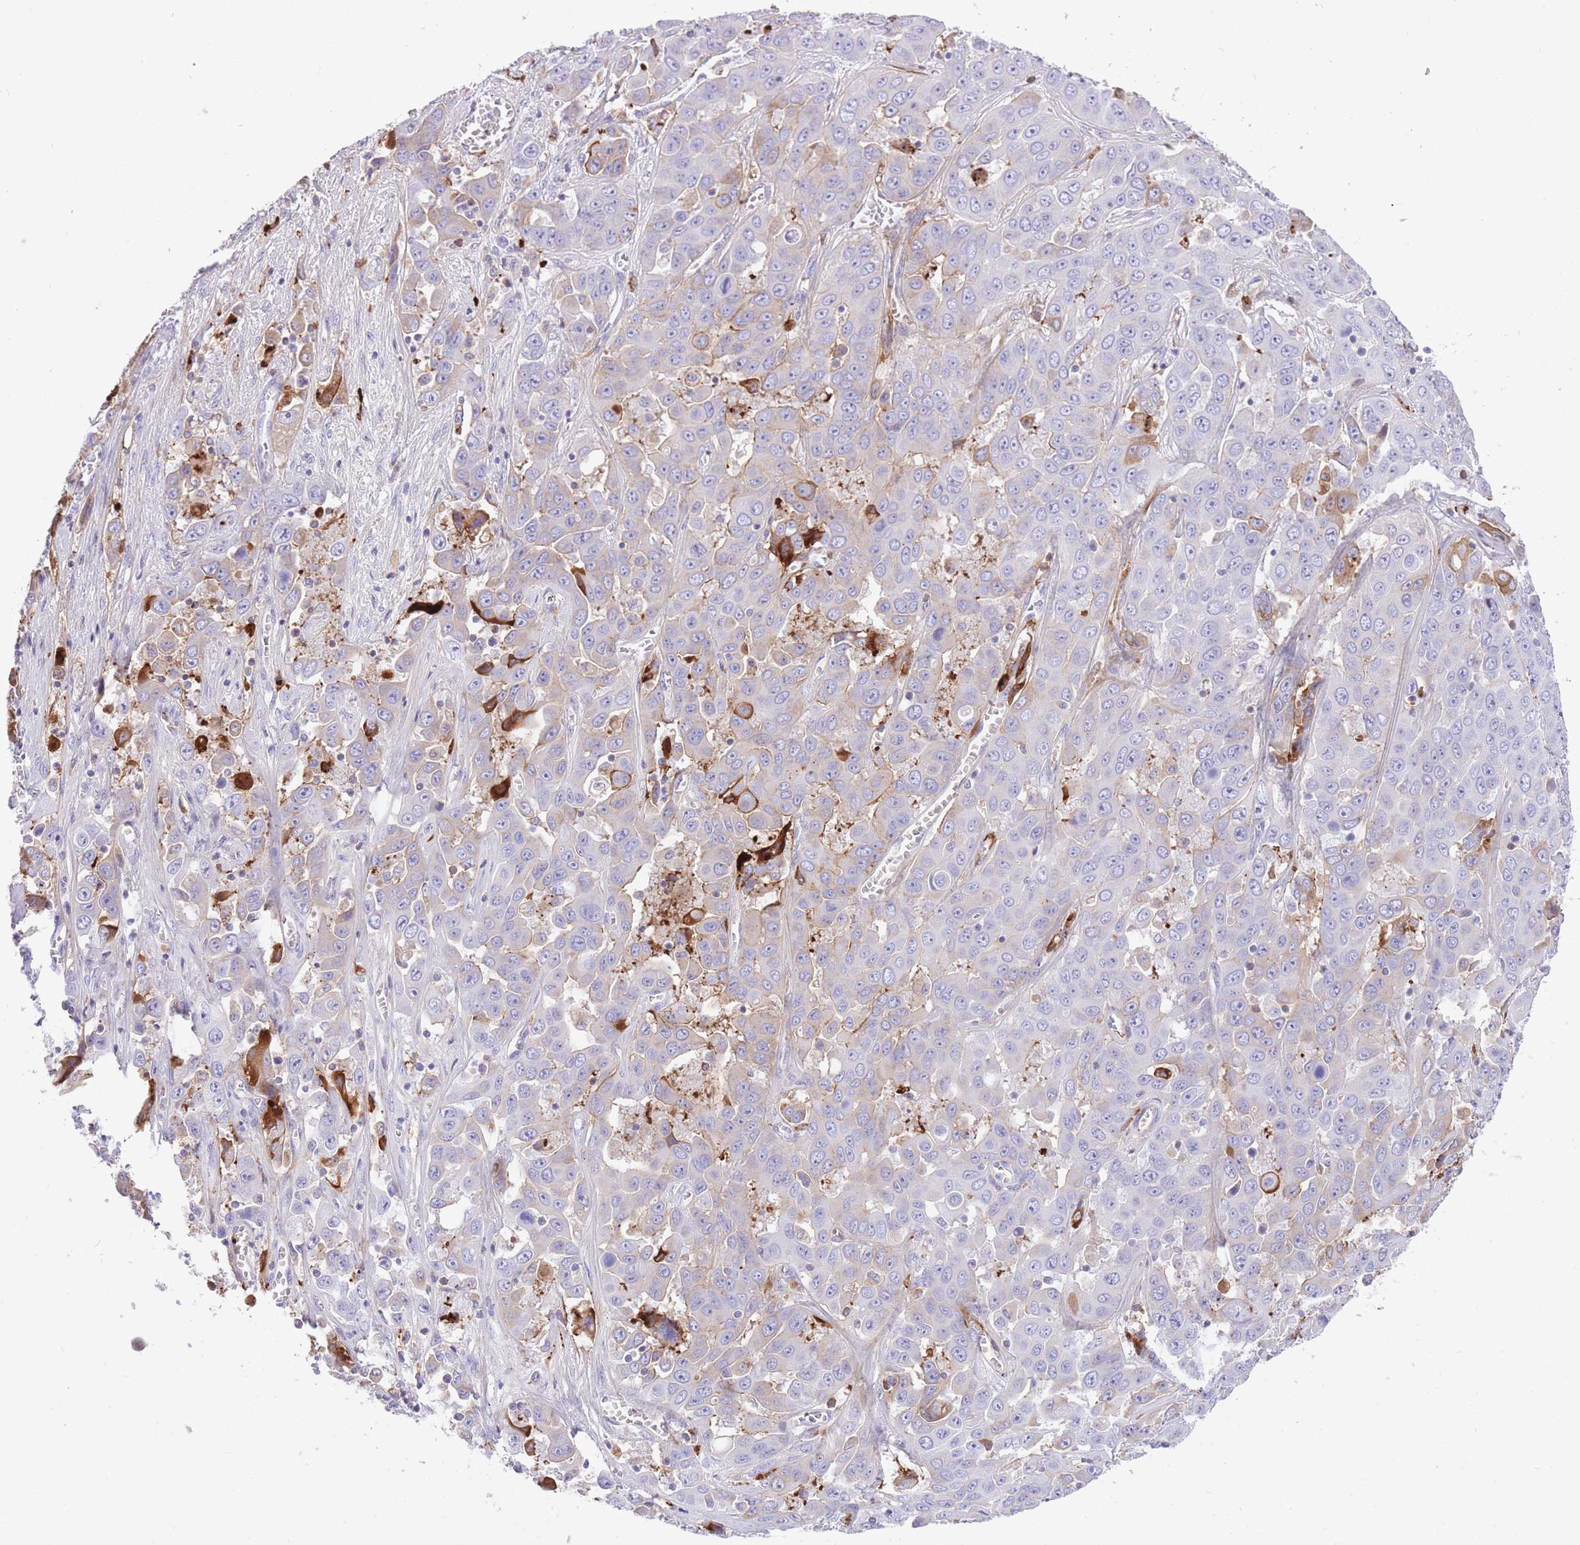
{"staining": {"intensity": "strong", "quantity": "<25%", "location": "cytoplasmic/membranous"}, "tissue": "liver cancer", "cell_type": "Tumor cells", "image_type": "cancer", "snomed": [{"axis": "morphology", "description": "Cholangiocarcinoma"}, {"axis": "topography", "description": "Liver"}], "caption": "Protein analysis of liver cancer (cholangiocarcinoma) tissue shows strong cytoplasmic/membranous positivity in about <25% of tumor cells.", "gene": "HRG", "patient": {"sex": "female", "age": 52}}